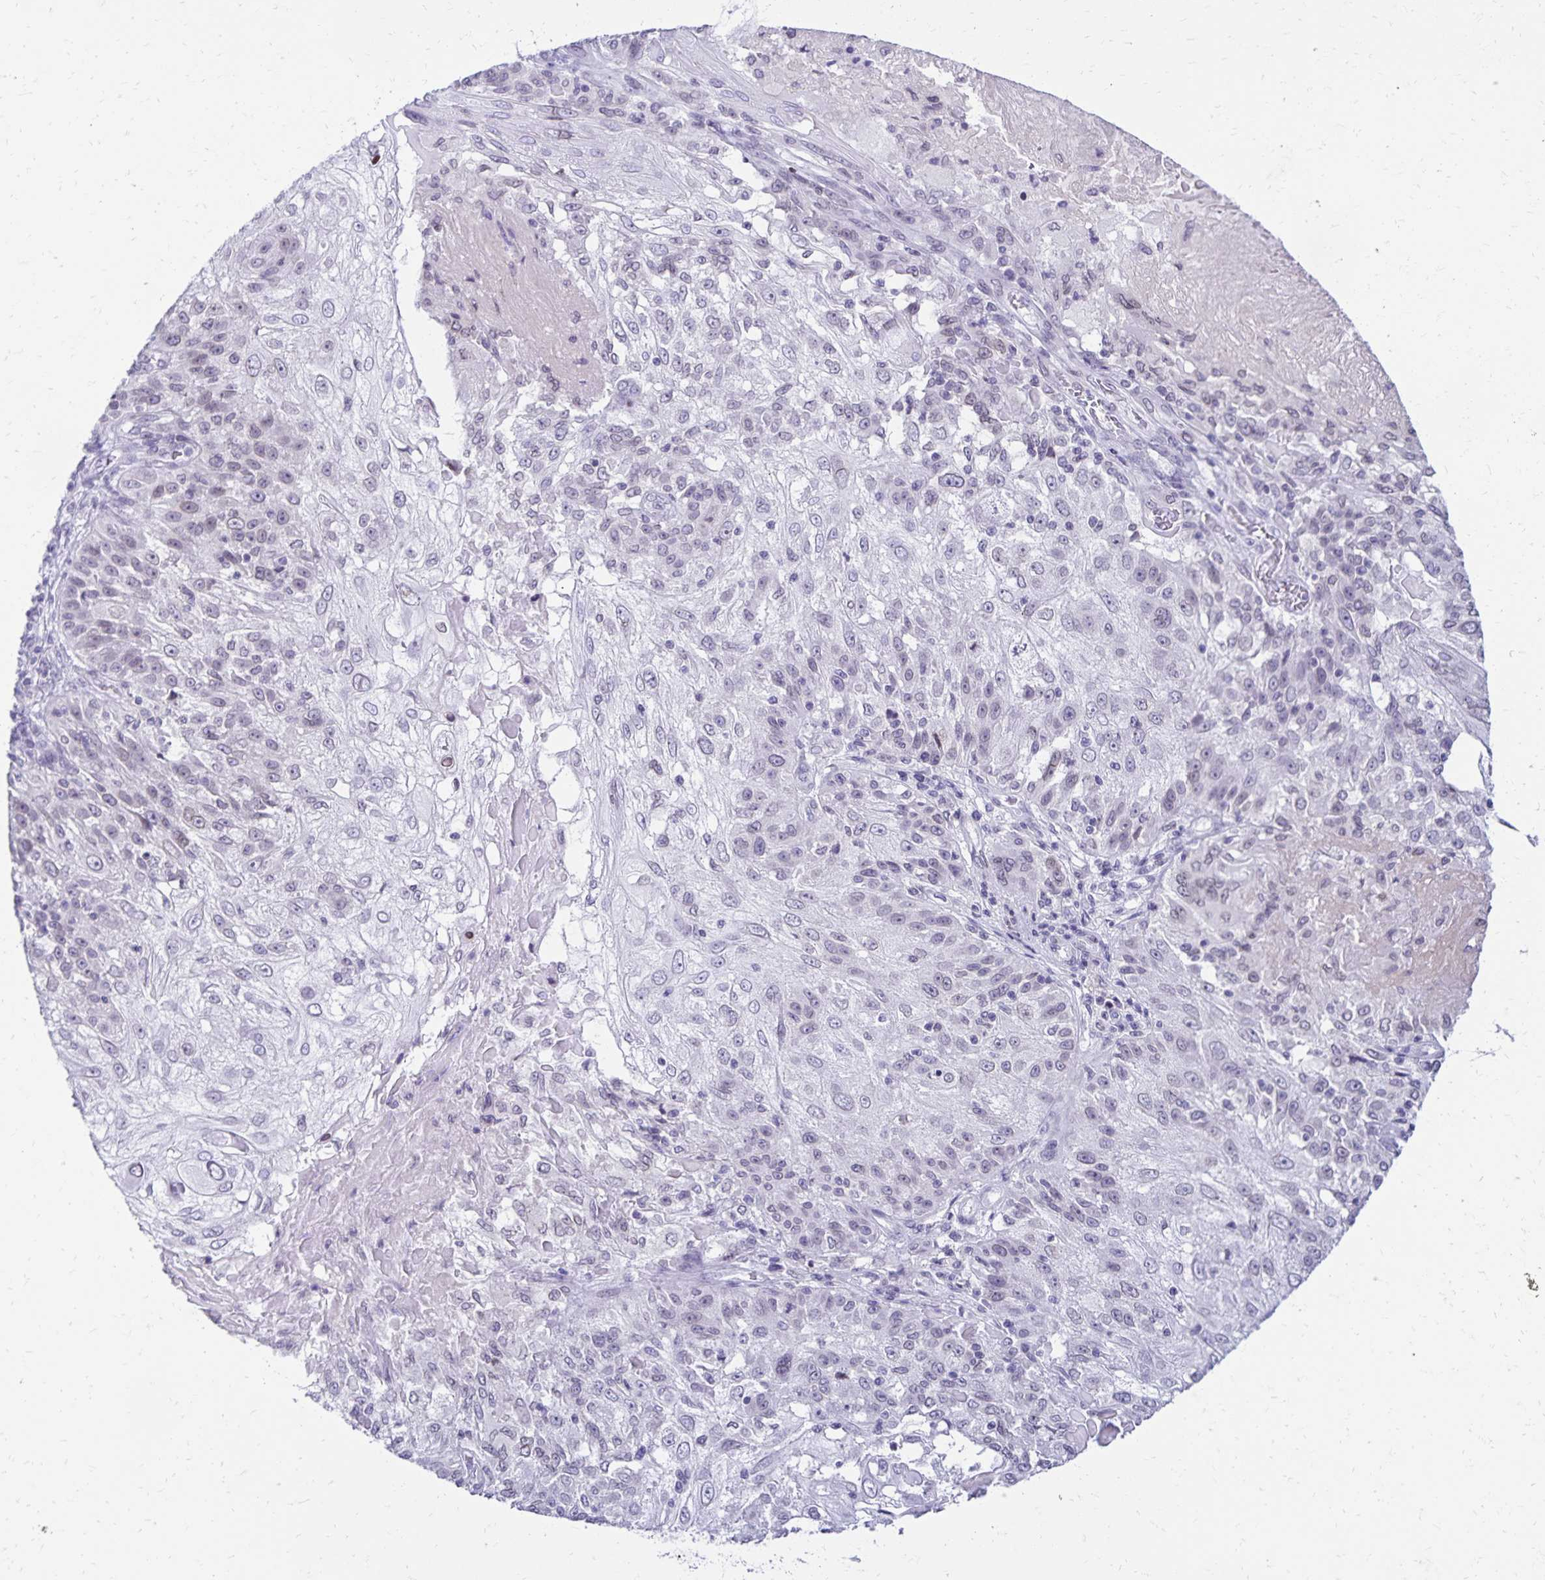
{"staining": {"intensity": "negative", "quantity": "none", "location": "none"}, "tissue": "skin cancer", "cell_type": "Tumor cells", "image_type": "cancer", "snomed": [{"axis": "morphology", "description": "Normal tissue, NOS"}, {"axis": "morphology", "description": "Squamous cell carcinoma, NOS"}, {"axis": "topography", "description": "Skin"}], "caption": "Image shows no significant protein staining in tumor cells of skin cancer (squamous cell carcinoma).", "gene": "FAM166C", "patient": {"sex": "female", "age": 83}}